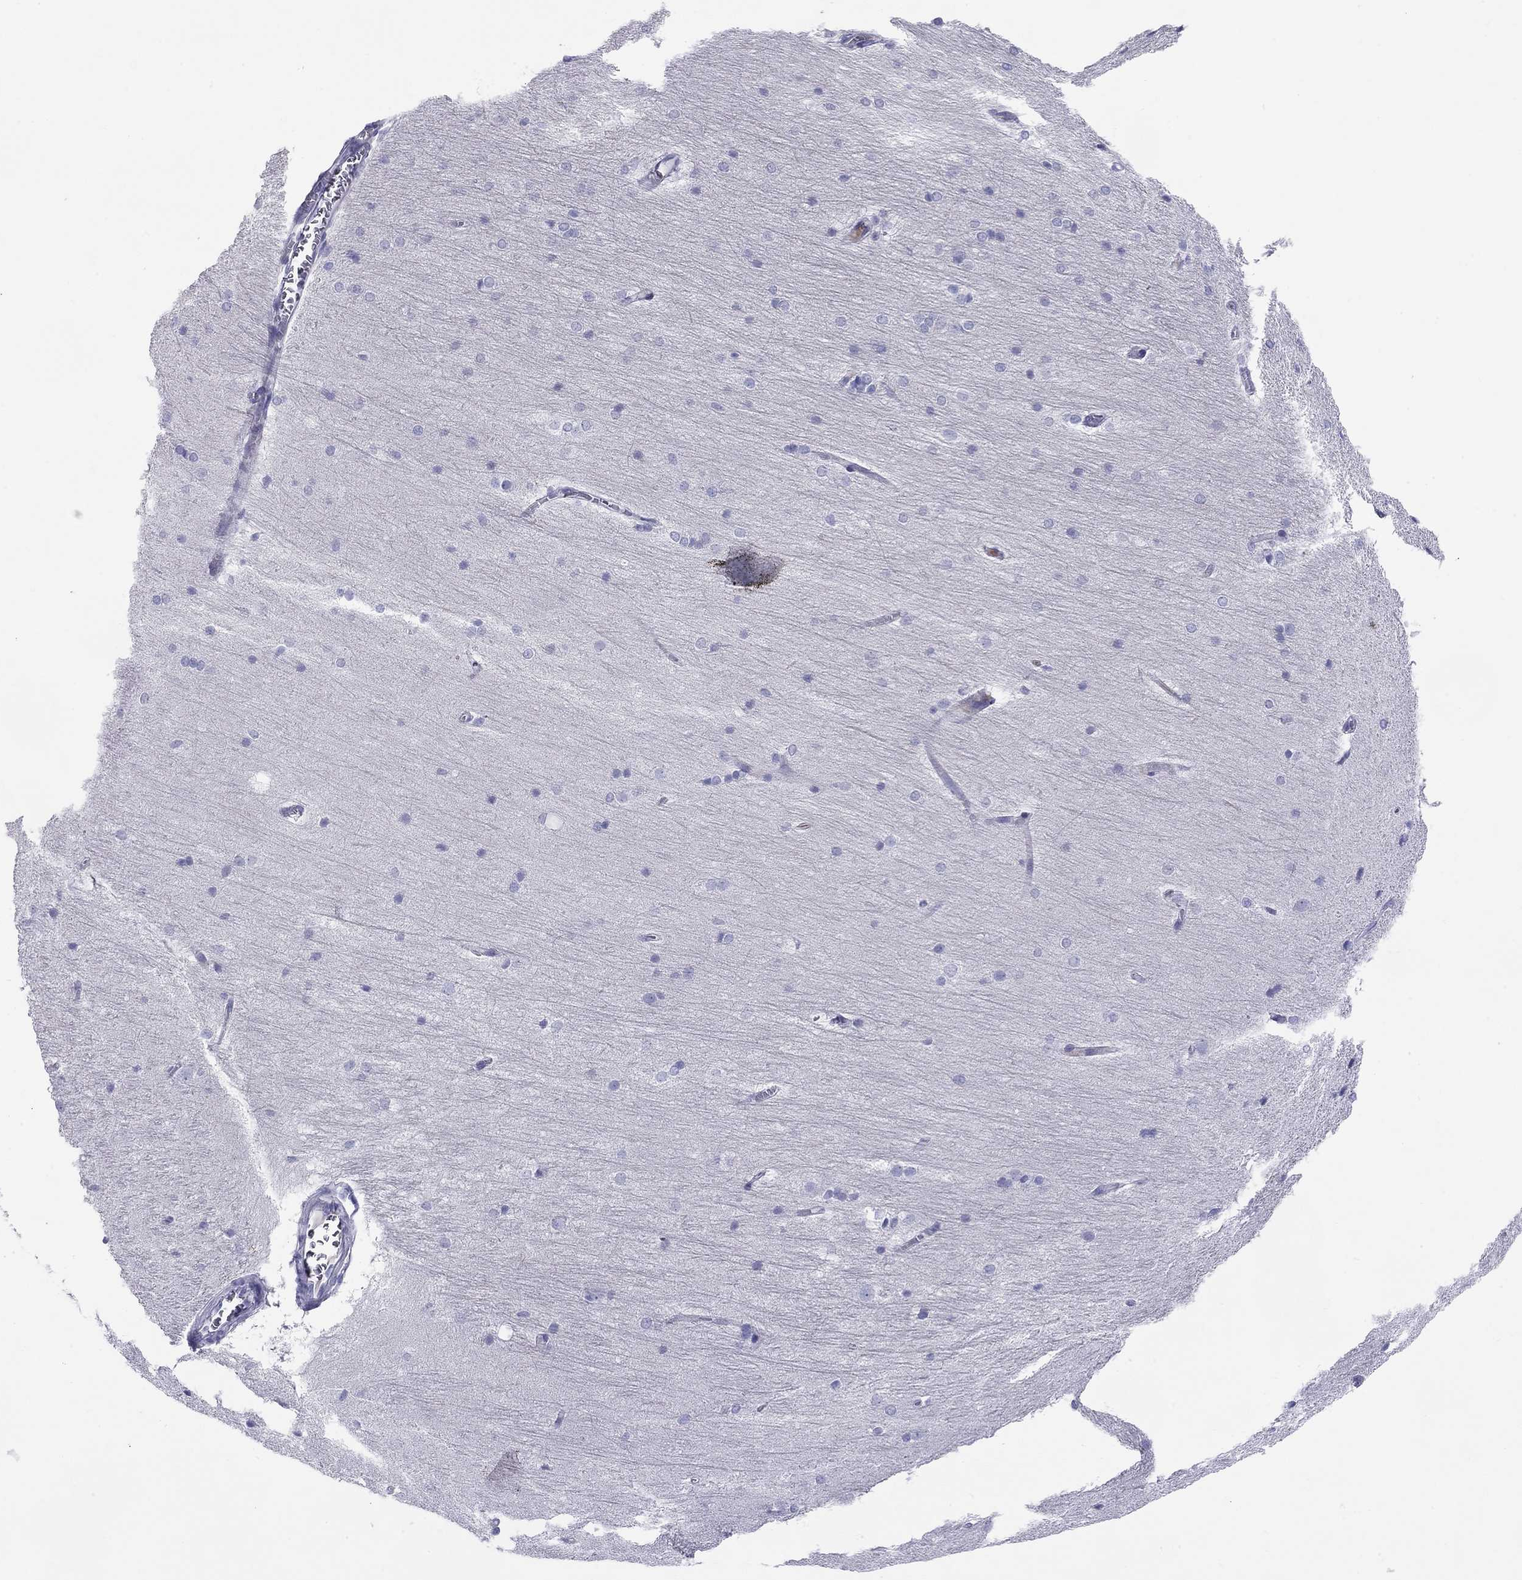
{"staining": {"intensity": "negative", "quantity": "none", "location": "none"}, "tissue": "hippocampus", "cell_type": "Glial cells", "image_type": "normal", "snomed": [{"axis": "morphology", "description": "Normal tissue, NOS"}, {"axis": "topography", "description": "Cerebral cortex"}, {"axis": "topography", "description": "Hippocampus"}], "caption": "This micrograph is of benign hippocampus stained with immunohistochemistry to label a protein in brown with the nuclei are counter-stained blue. There is no expression in glial cells.", "gene": "CMYA5", "patient": {"sex": "female", "age": 19}}